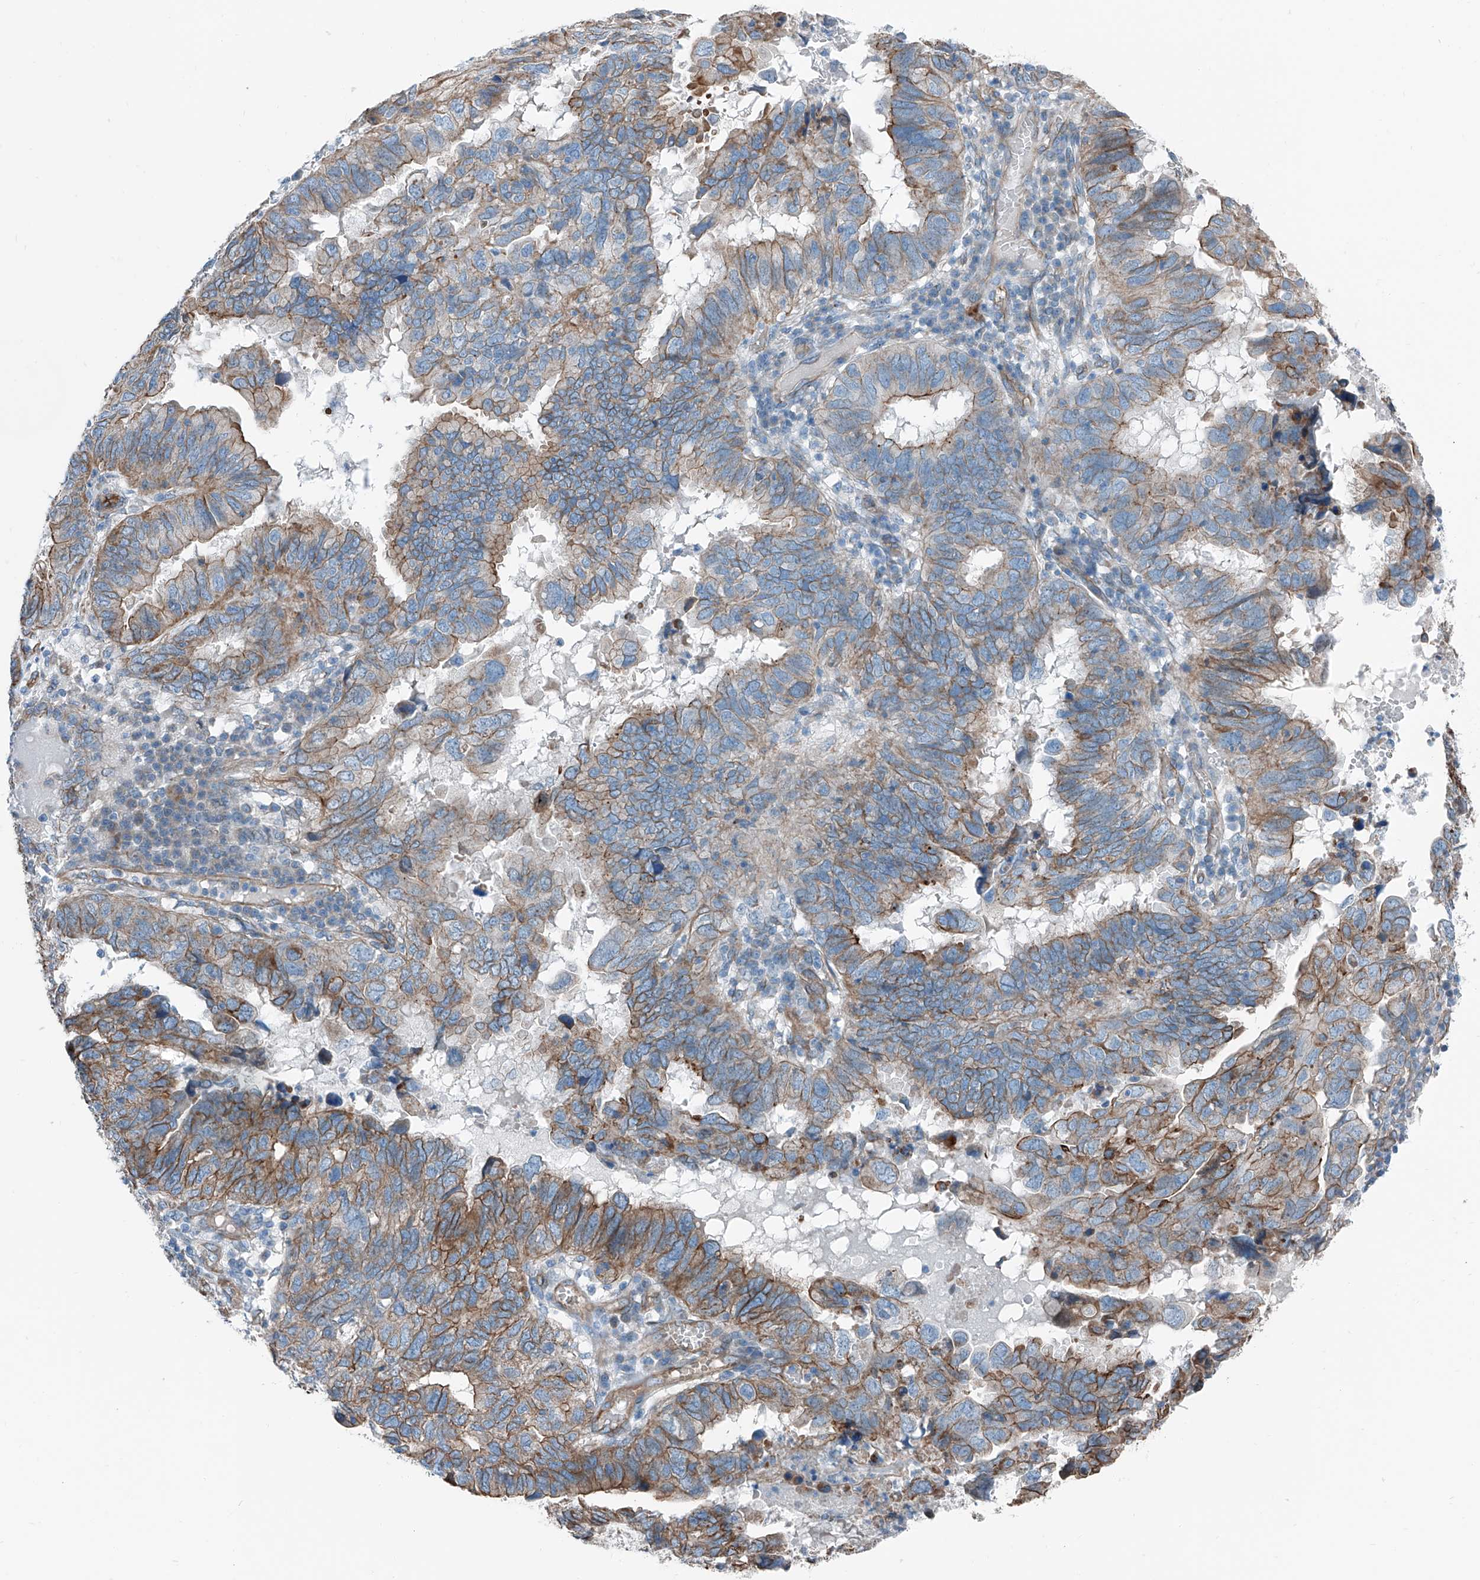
{"staining": {"intensity": "moderate", "quantity": "25%-75%", "location": "cytoplasmic/membranous"}, "tissue": "endometrial cancer", "cell_type": "Tumor cells", "image_type": "cancer", "snomed": [{"axis": "morphology", "description": "Adenocarcinoma, NOS"}, {"axis": "topography", "description": "Uterus"}], "caption": "Adenocarcinoma (endometrial) stained with a brown dye shows moderate cytoplasmic/membranous positive expression in approximately 25%-75% of tumor cells.", "gene": "THEMIS2", "patient": {"sex": "female", "age": 77}}